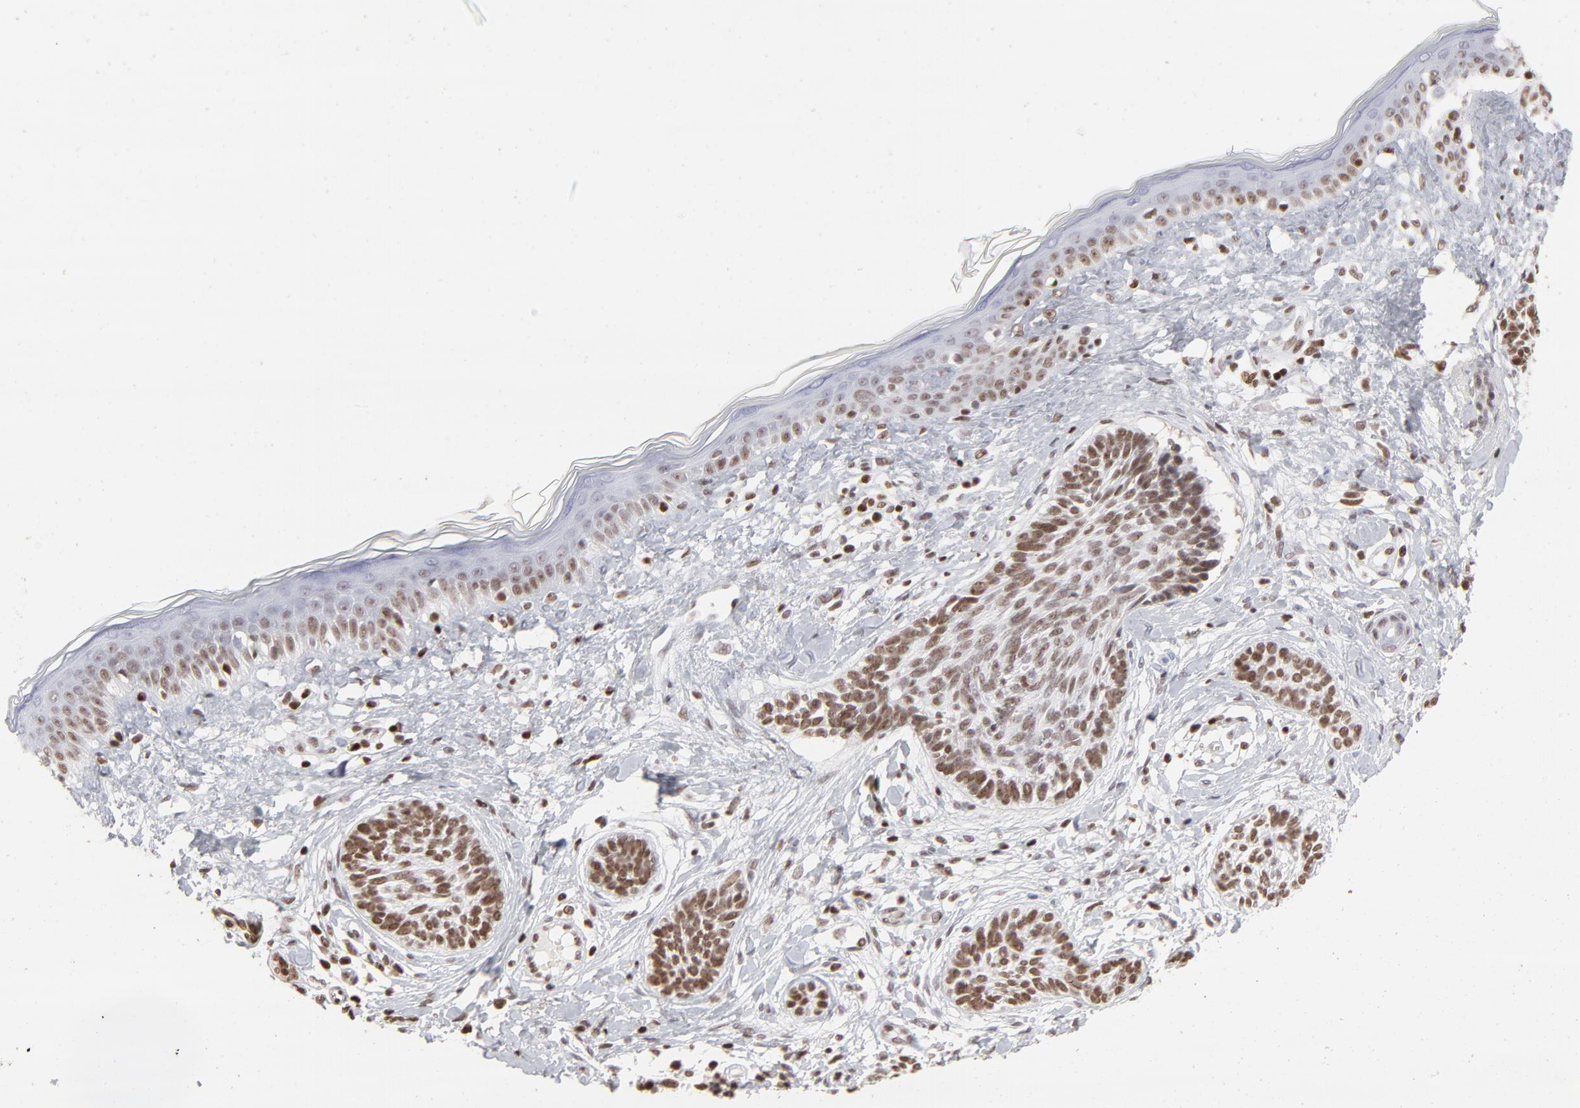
{"staining": {"intensity": "strong", "quantity": ">75%", "location": "nuclear"}, "tissue": "skin cancer", "cell_type": "Tumor cells", "image_type": "cancer", "snomed": [{"axis": "morphology", "description": "Normal tissue, NOS"}, {"axis": "morphology", "description": "Basal cell carcinoma"}, {"axis": "topography", "description": "Skin"}], "caption": "Brown immunohistochemical staining in skin basal cell carcinoma exhibits strong nuclear expression in approximately >75% of tumor cells.", "gene": "PARP1", "patient": {"sex": "male", "age": 63}}